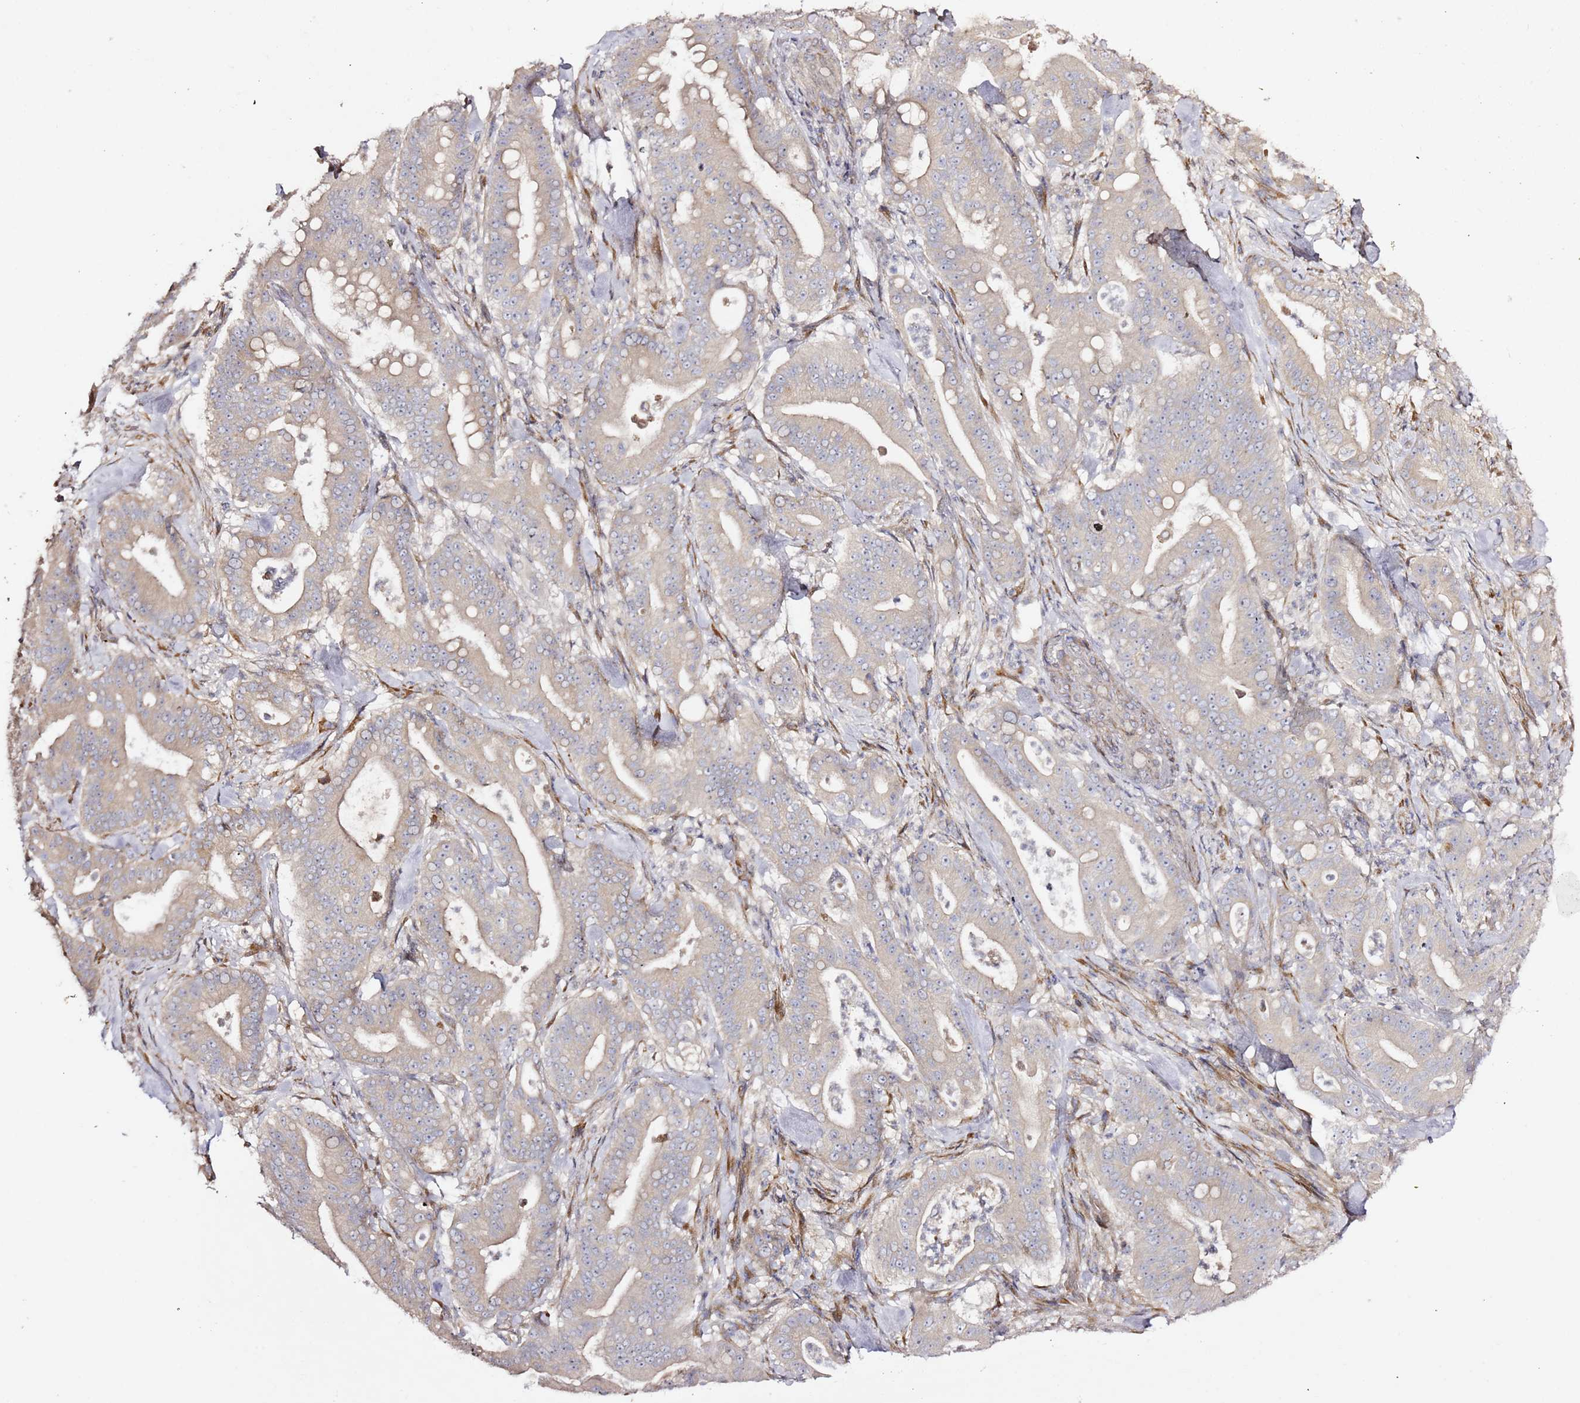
{"staining": {"intensity": "weak", "quantity": "<25%", "location": "cytoplasmic/membranous"}, "tissue": "pancreatic cancer", "cell_type": "Tumor cells", "image_type": "cancer", "snomed": [{"axis": "morphology", "description": "Adenocarcinoma, NOS"}, {"axis": "topography", "description": "Pancreas"}], "caption": "Immunohistochemistry histopathology image of pancreatic cancer (adenocarcinoma) stained for a protein (brown), which exhibits no positivity in tumor cells. (Immunohistochemistry, brightfield microscopy, high magnification).", "gene": "HSD17B7", "patient": {"sex": "male", "age": 71}}